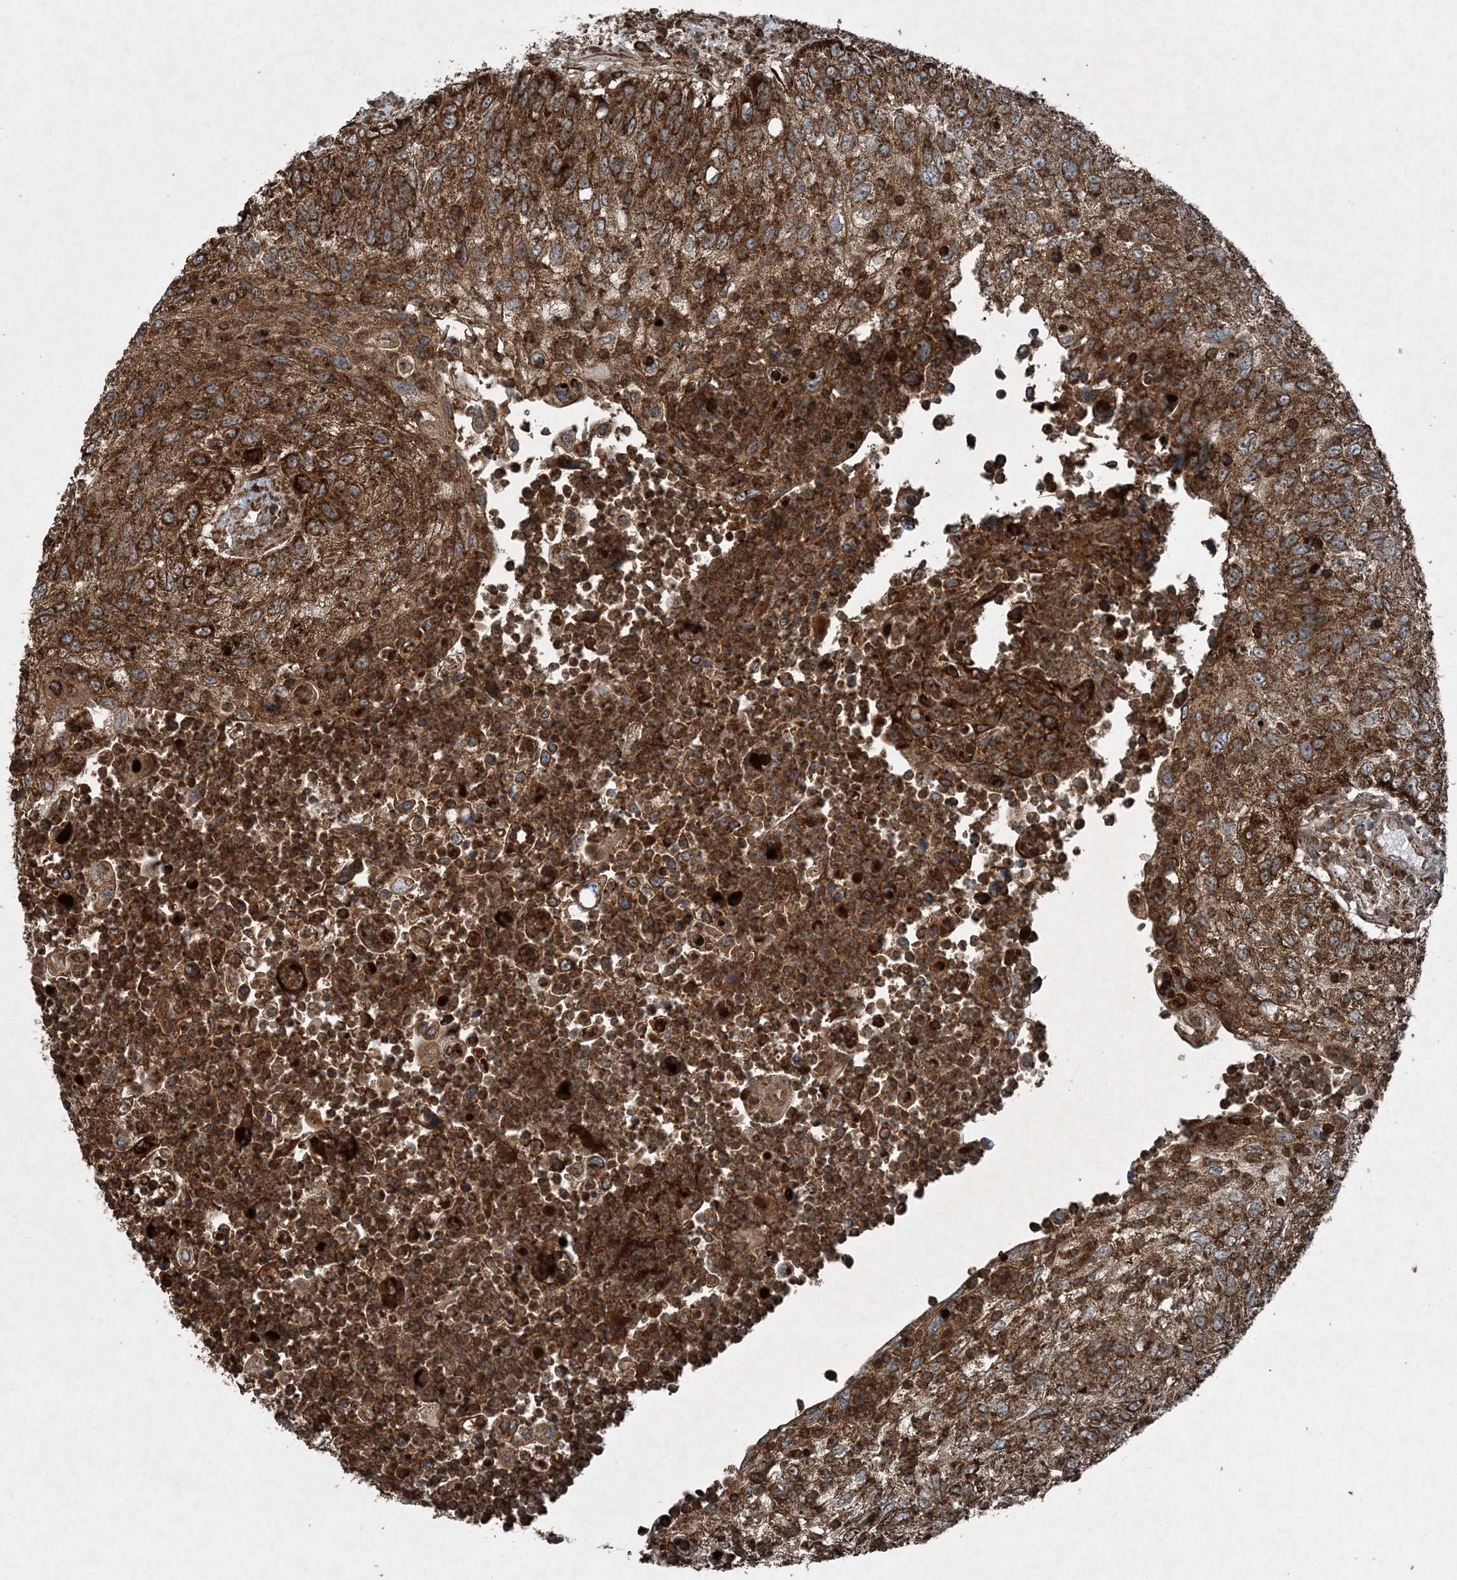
{"staining": {"intensity": "strong", "quantity": ">75%", "location": "cytoplasmic/membranous"}, "tissue": "urothelial cancer", "cell_type": "Tumor cells", "image_type": "cancer", "snomed": [{"axis": "morphology", "description": "Urothelial carcinoma, High grade"}, {"axis": "topography", "description": "Urinary bladder"}], "caption": "A histopathology image of human urothelial cancer stained for a protein displays strong cytoplasmic/membranous brown staining in tumor cells. (Brightfield microscopy of DAB IHC at high magnification).", "gene": "COPS7B", "patient": {"sex": "female", "age": 60}}